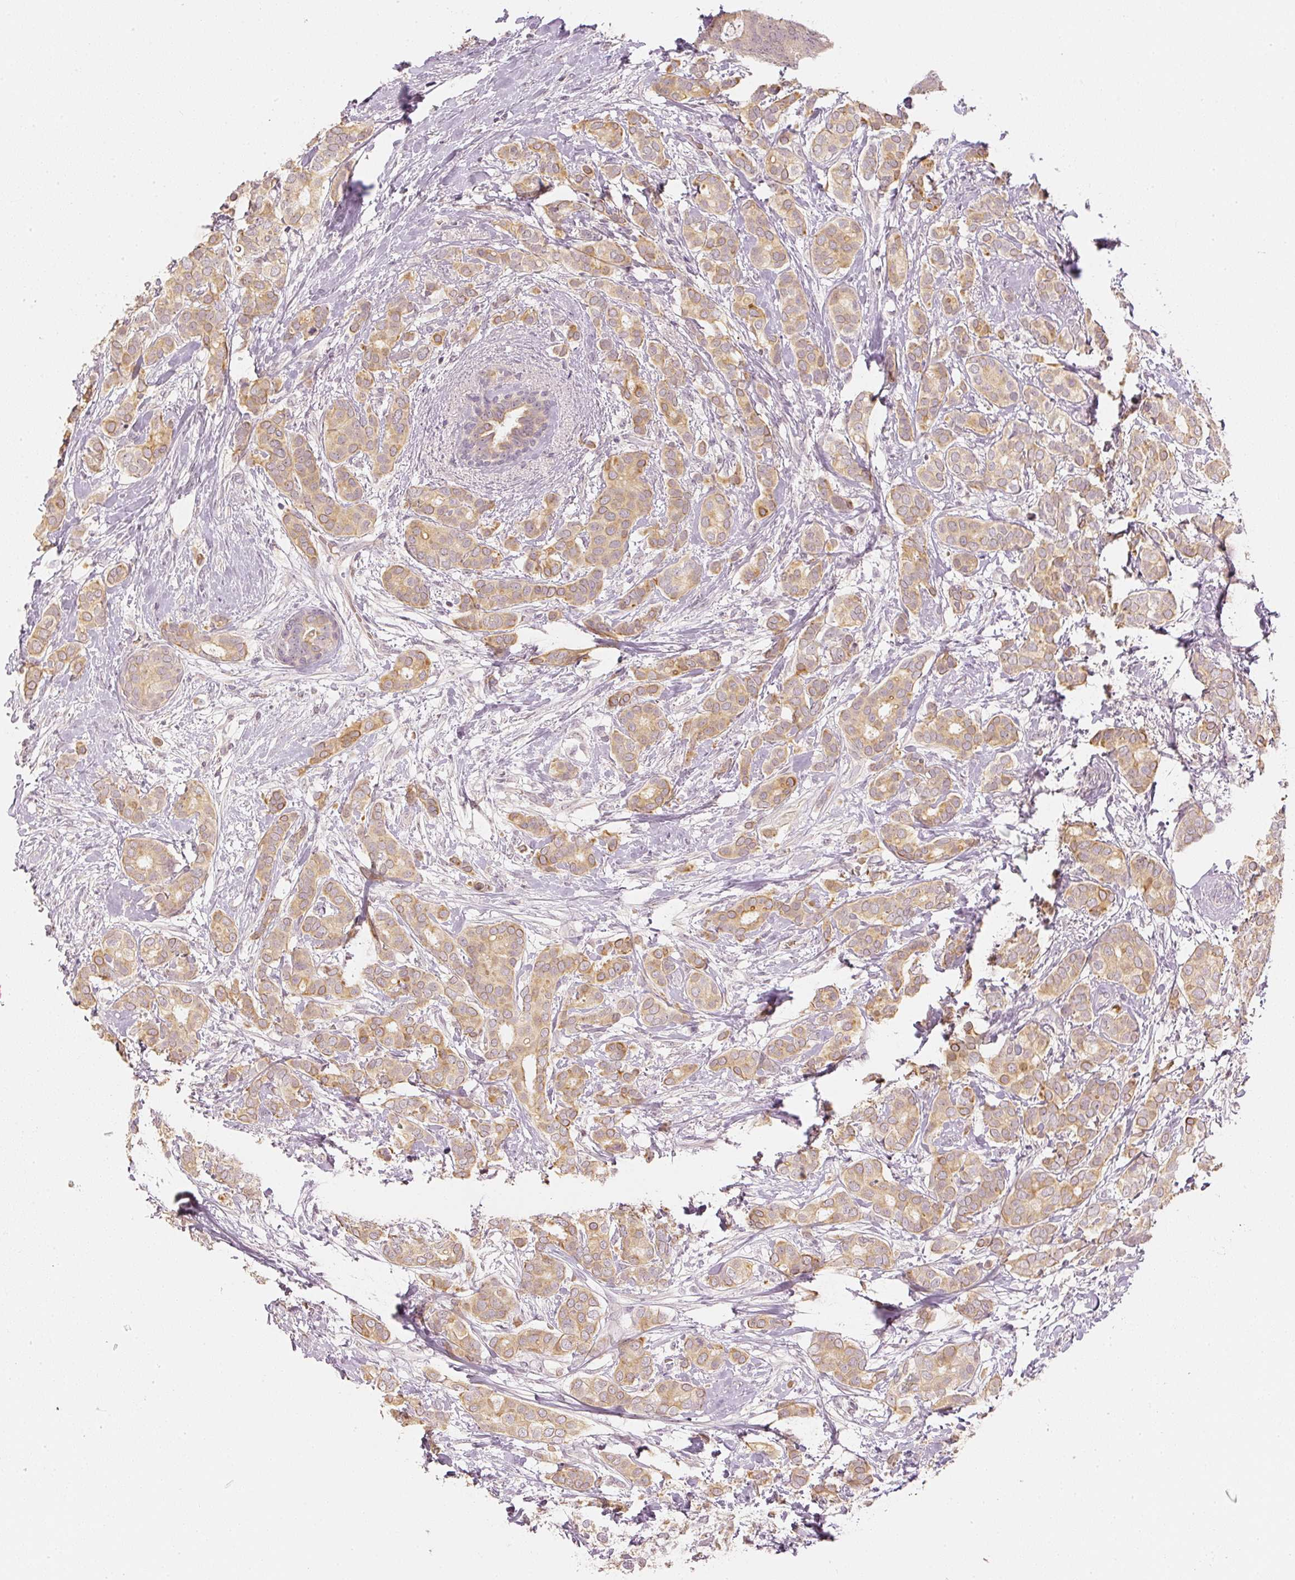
{"staining": {"intensity": "moderate", "quantity": ">75%", "location": "cytoplasmic/membranous"}, "tissue": "breast cancer", "cell_type": "Tumor cells", "image_type": "cancer", "snomed": [{"axis": "morphology", "description": "Duct carcinoma"}, {"axis": "topography", "description": "Breast"}], "caption": "This photomicrograph demonstrates immunohistochemistry staining of human breast invasive ductal carcinoma, with medium moderate cytoplasmic/membranous staining in approximately >75% of tumor cells.", "gene": "GZMA", "patient": {"sex": "female", "age": 73}}